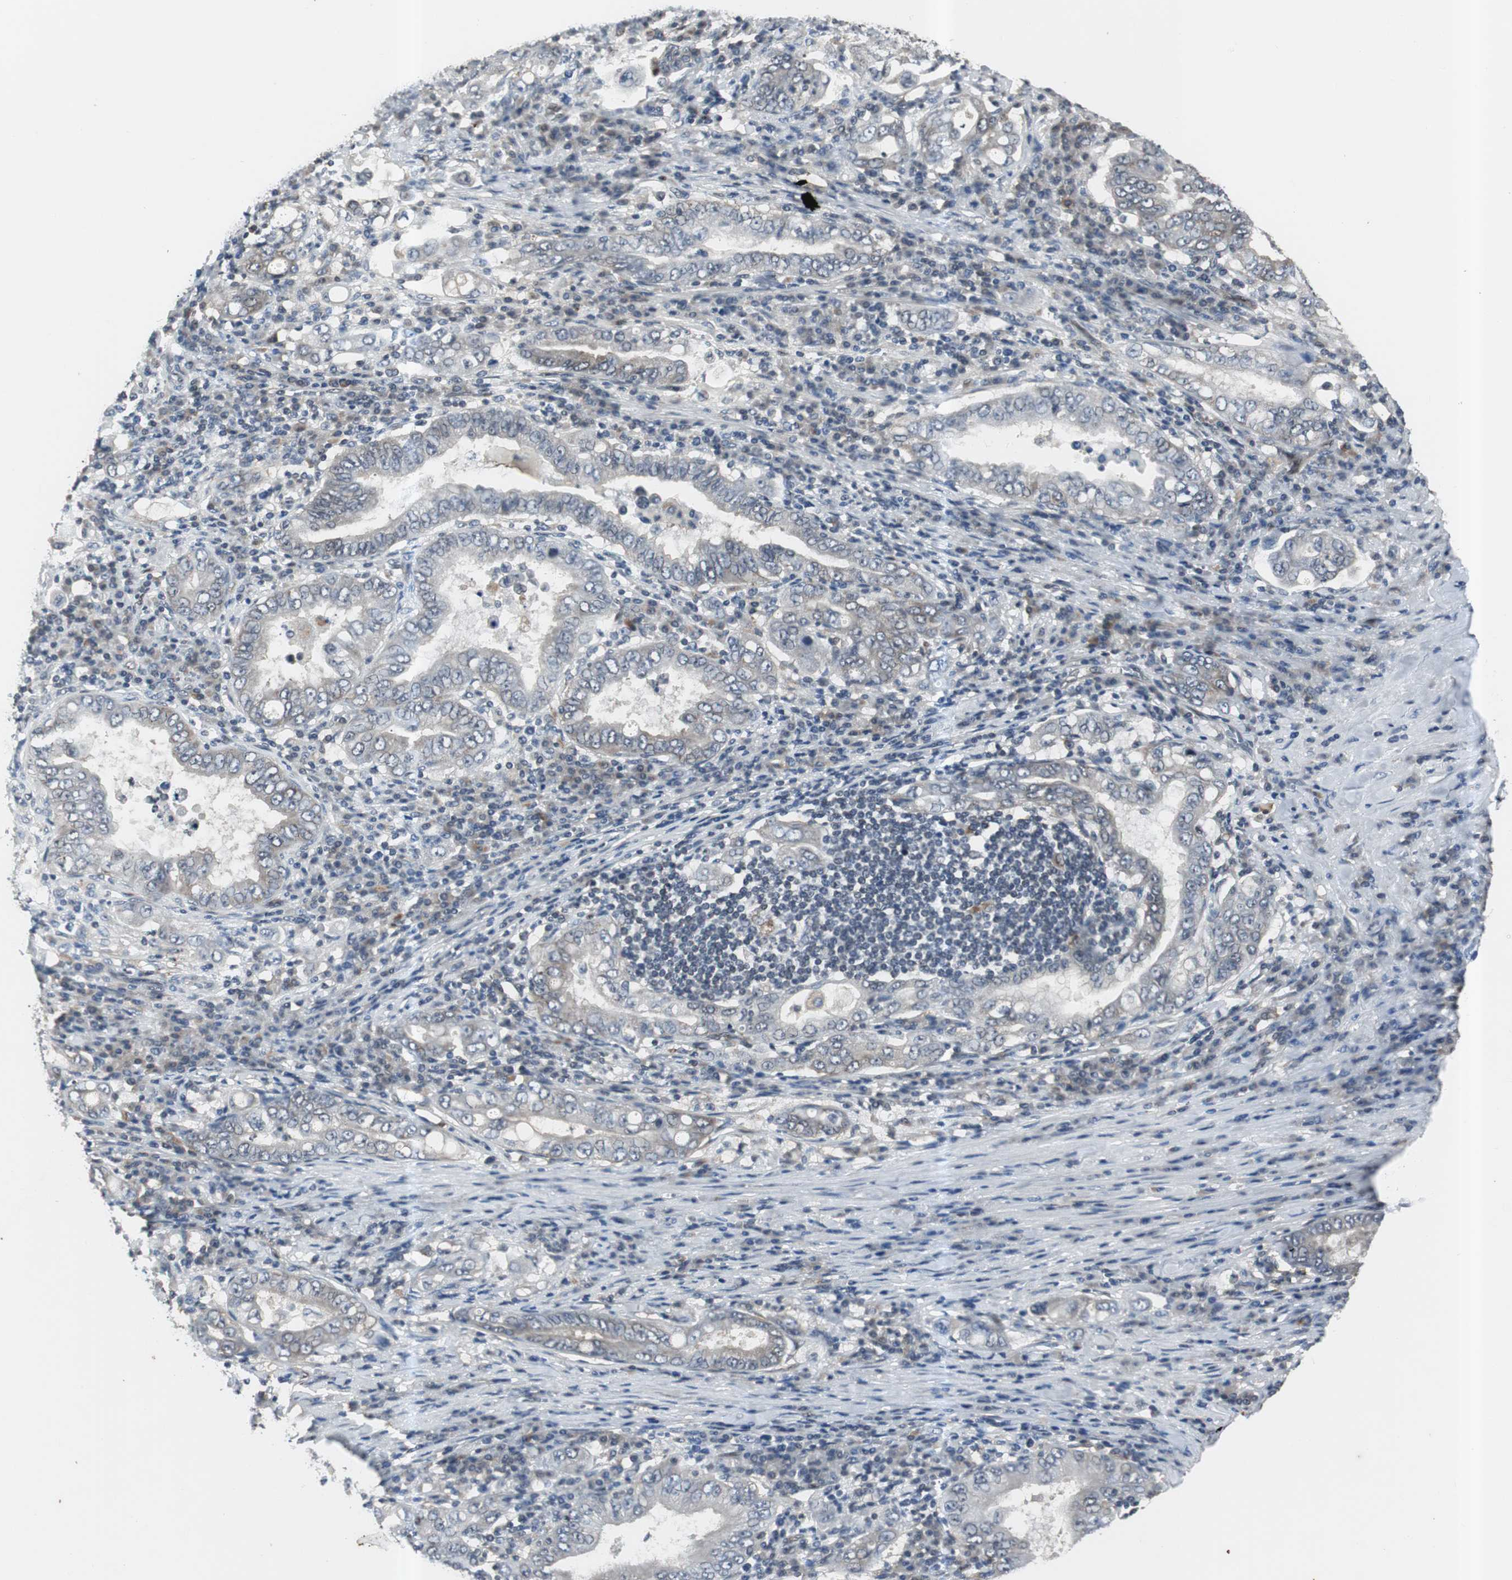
{"staining": {"intensity": "weak", "quantity": "<25%", "location": "cytoplasmic/membranous"}, "tissue": "stomach cancer", "cell_type": "Tumor cells", "image_type": "cancer", "snomed": [{"axis": "morphology", "description": "Normal tissue, NOS"}, {"axis": "morphology", "description": "Adenocarcinoma, NOS"}, {"axis": "topography", "description": "Esophagus"}, {"axis": "topography", "description": "Stomach, upper"}, {"axis": "topography", "description": "Peripheral nerve tissue"}], "caption": "Immunohistochemical staining of stomach cancer (adenocarcinoma) exhibits no significant expression in tumor cells. (Brightfield microscopy of DAB (3,3'-diaminobenzidine) IHC at high magnification).", "gene": "SMAD1", "patient": {"sex": "male", "age": 62}}